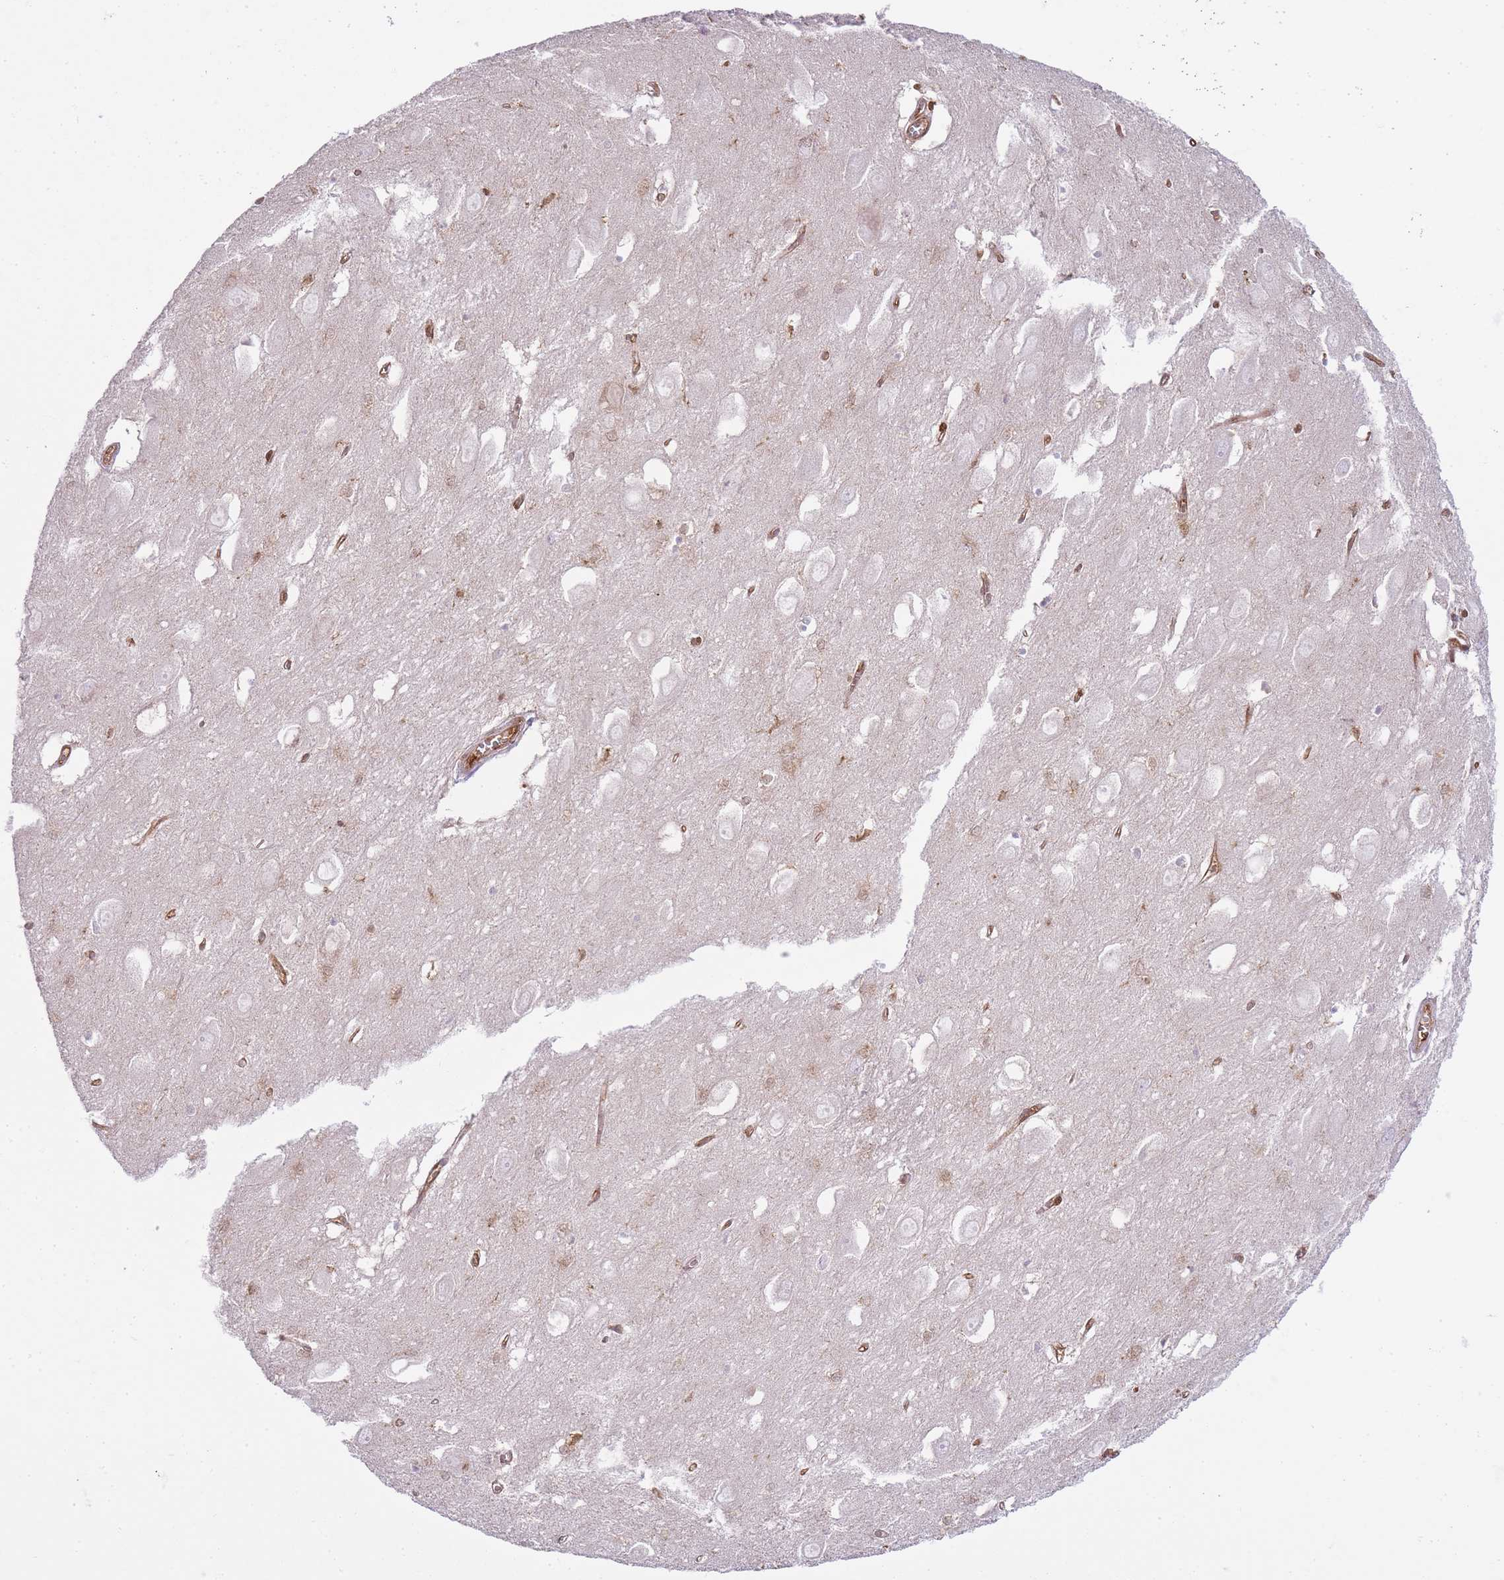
{"staining": {"intensity": "negative", "quantity": "none", "location": "none"}, "tissue": "hippocampus", "cell_type": "Glial cells", "image_type": "normal", "snomed": [{"axis": "morphology", "description": "Normal tissue, NOS"}, {"axis": "topography", "description": "Hippocampus"}], "caption": "This is a histopathology image of immunohistochemistry staining of benign hippocampus, which shows no positivity in glial cells.", "gene": "MSN", "patient": {"sex": "female", "age": 64}}